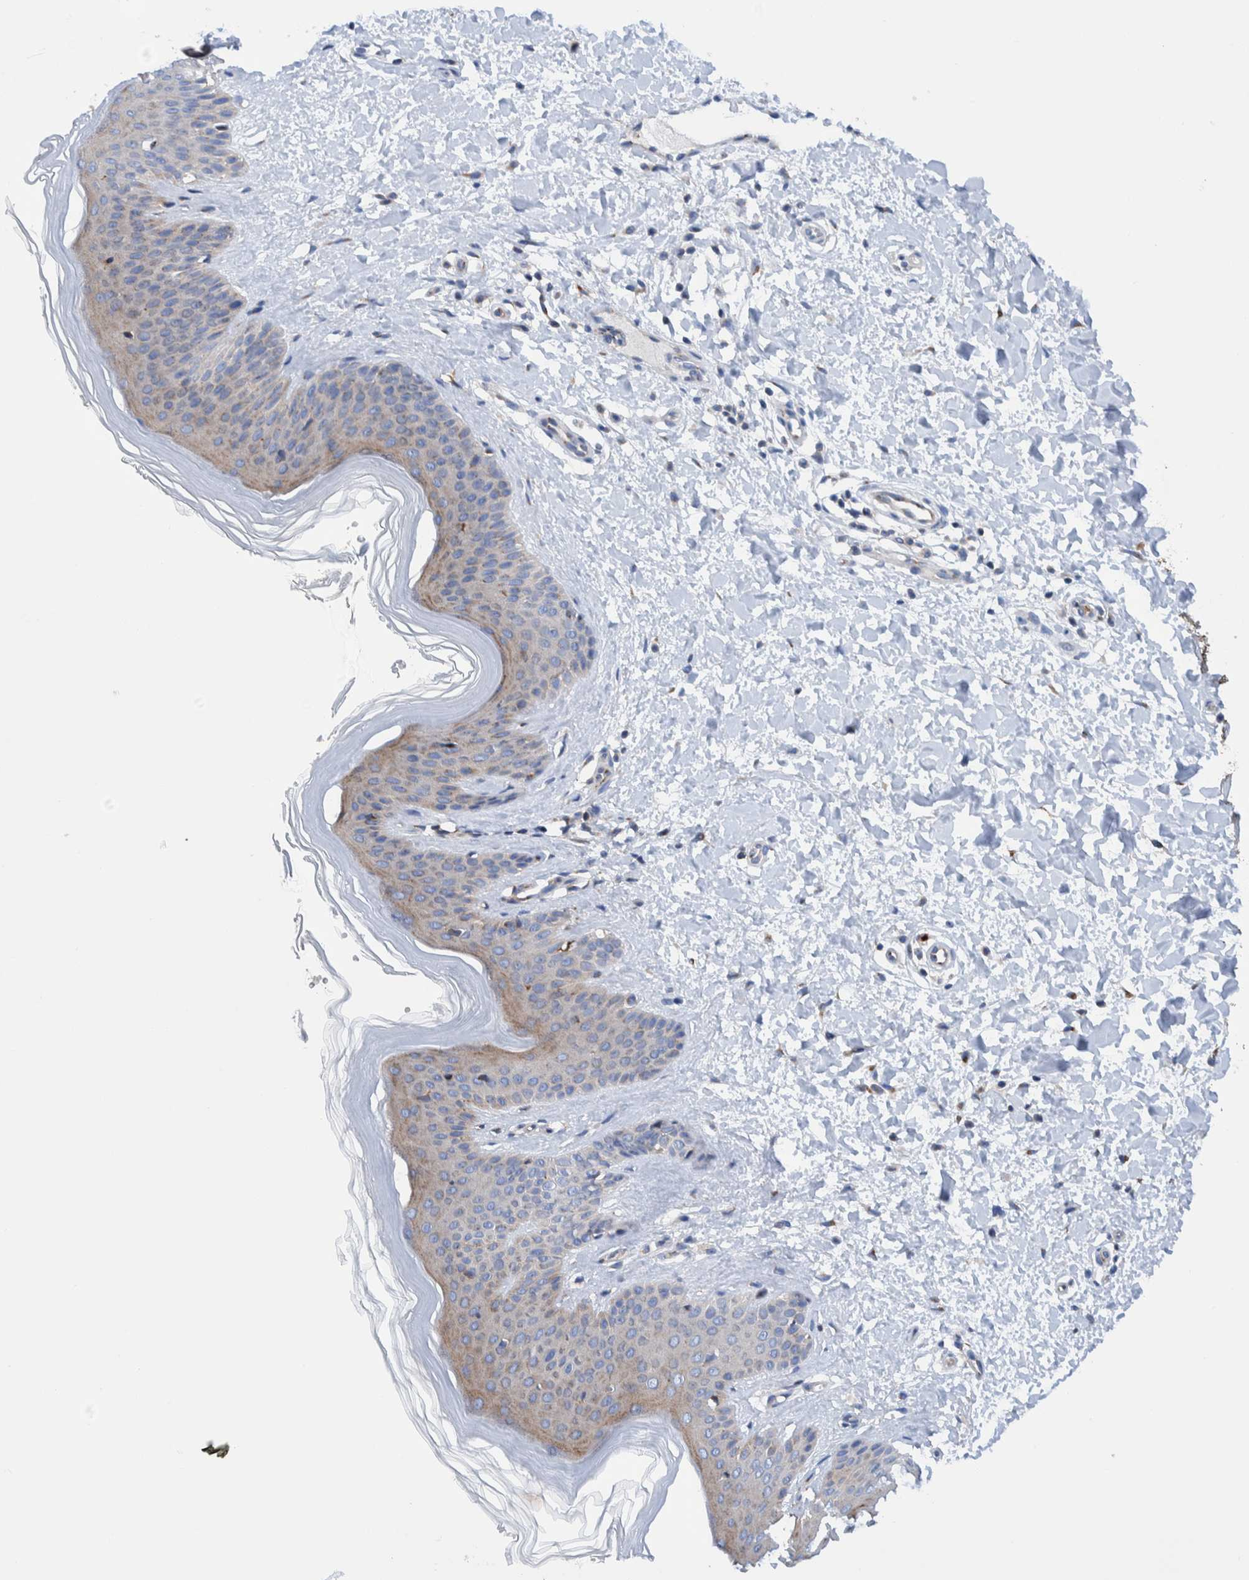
{"staining": {"intensity": "negative", "quantity": "none", "location": "none"}, "tissue": "skin", "cell_type": "Fibroblasts", "image_type": "normal", "snomed": [{"axis": "morphology", "description": "Normal tissue, NOS"}, {"axis": "morphology", "description": "Malignant melanoma, Metastatic site"}, {"axis": "topography", "description": "Skin"}], "caption": "The image reveals no significant positivity in fibroblasts of skin. Brightfield microscopy of immunohistochemistry stained with DAB (brown) and hematoxylin (blue), captured at high magnification.", "gene": "TRIM58", "patient": {"sex": "male", "age": 41}}